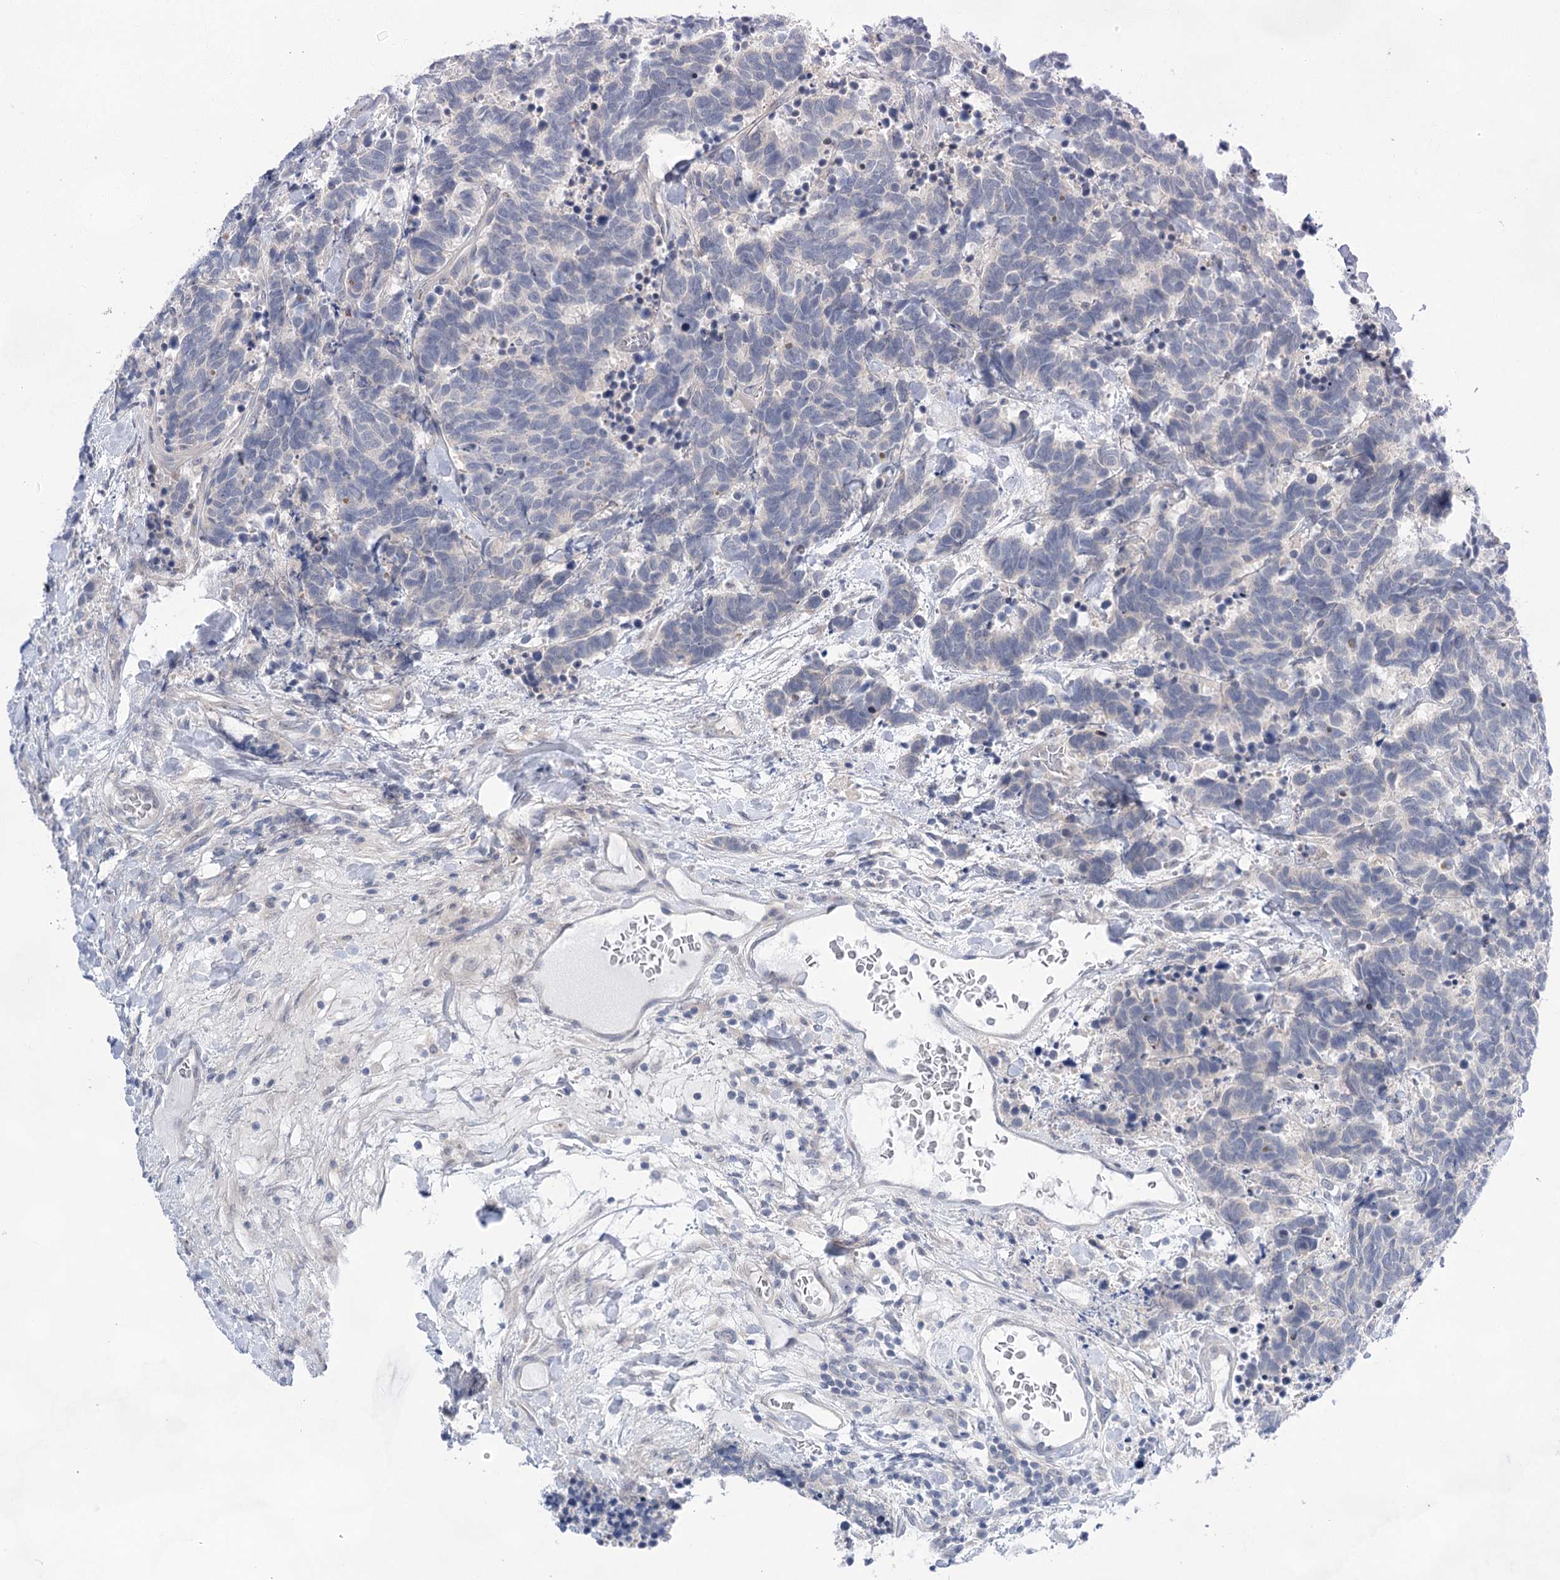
{"staining": {"intensity": "negative", "quantity": "none", "location": "none"}, "tissue": "carcinoid", "cell_type": "Tumor cells", "image_type": "cancer", "snomed": [{"axis": "morphology", "description": "Carcinoma, NOS"}, {"axis": "morphology", "description": "Carcinoid, malignant, NOS"}, {"axis": "topography", "description": "Urinary bladder"}], "caption": "The photomicrograph reveals no staining of tumor cells in carcinoid (malignant).", "gene": "LALBA", "patient": {"sex": "male", "age": 57}}